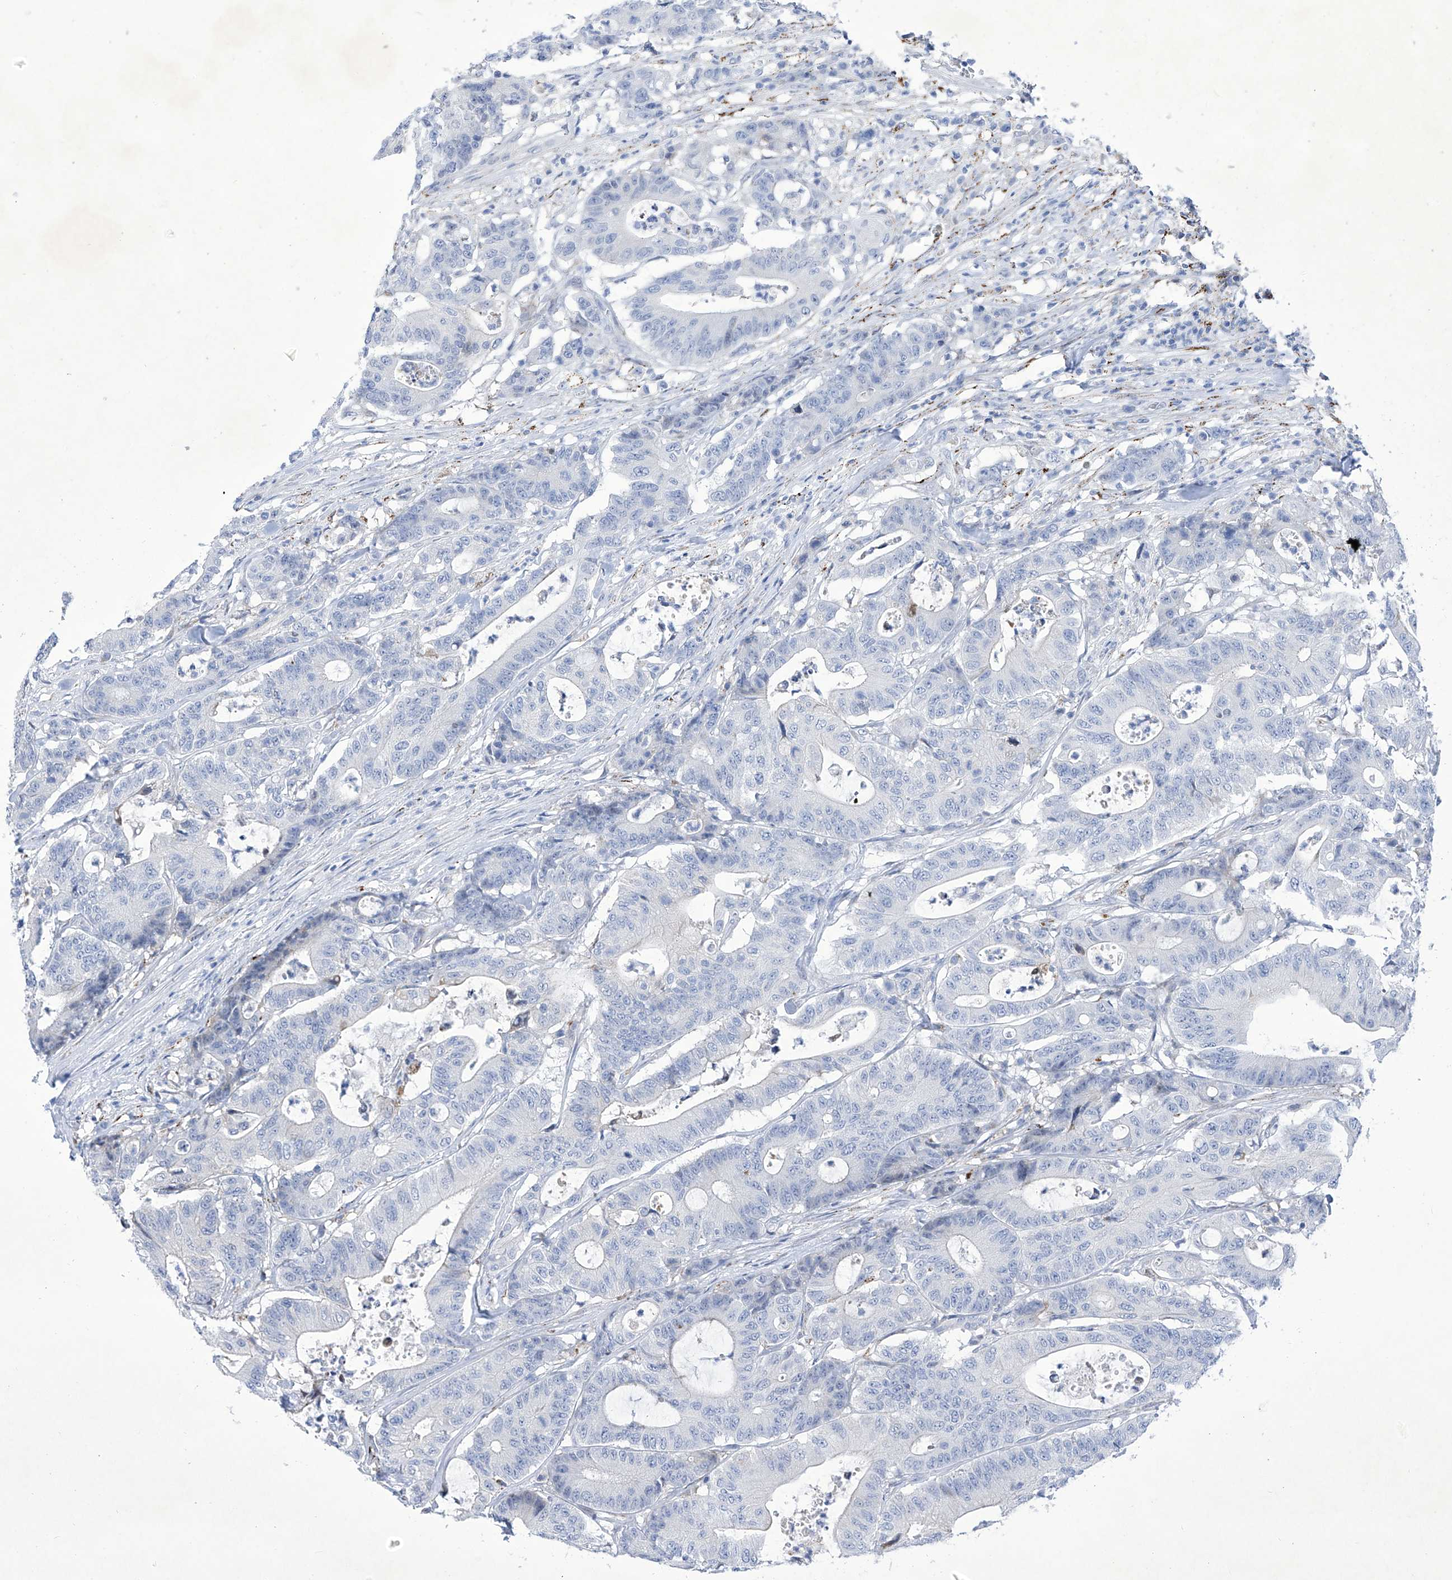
{"staining": {"intensity": "negative", "quantity": "none", "location": "none"}, "tissue": "colorectal cancer", "cell_type": "Tumor cells", "image_type": "cancer", "snomed": [{"axis": "morphology", "description": "Adenocarcinoma, NOS"}, {"axis": "topography", "description": "Colon"}], "caption": "Immunohistochemistry (IHC) image of neoplastic tissue: human colorectal cancer stained with DAB reveals no significant protein positivity in tumor cells.", "gene": "C1orf87", "patient": {"sex": "female", "age": 84}}